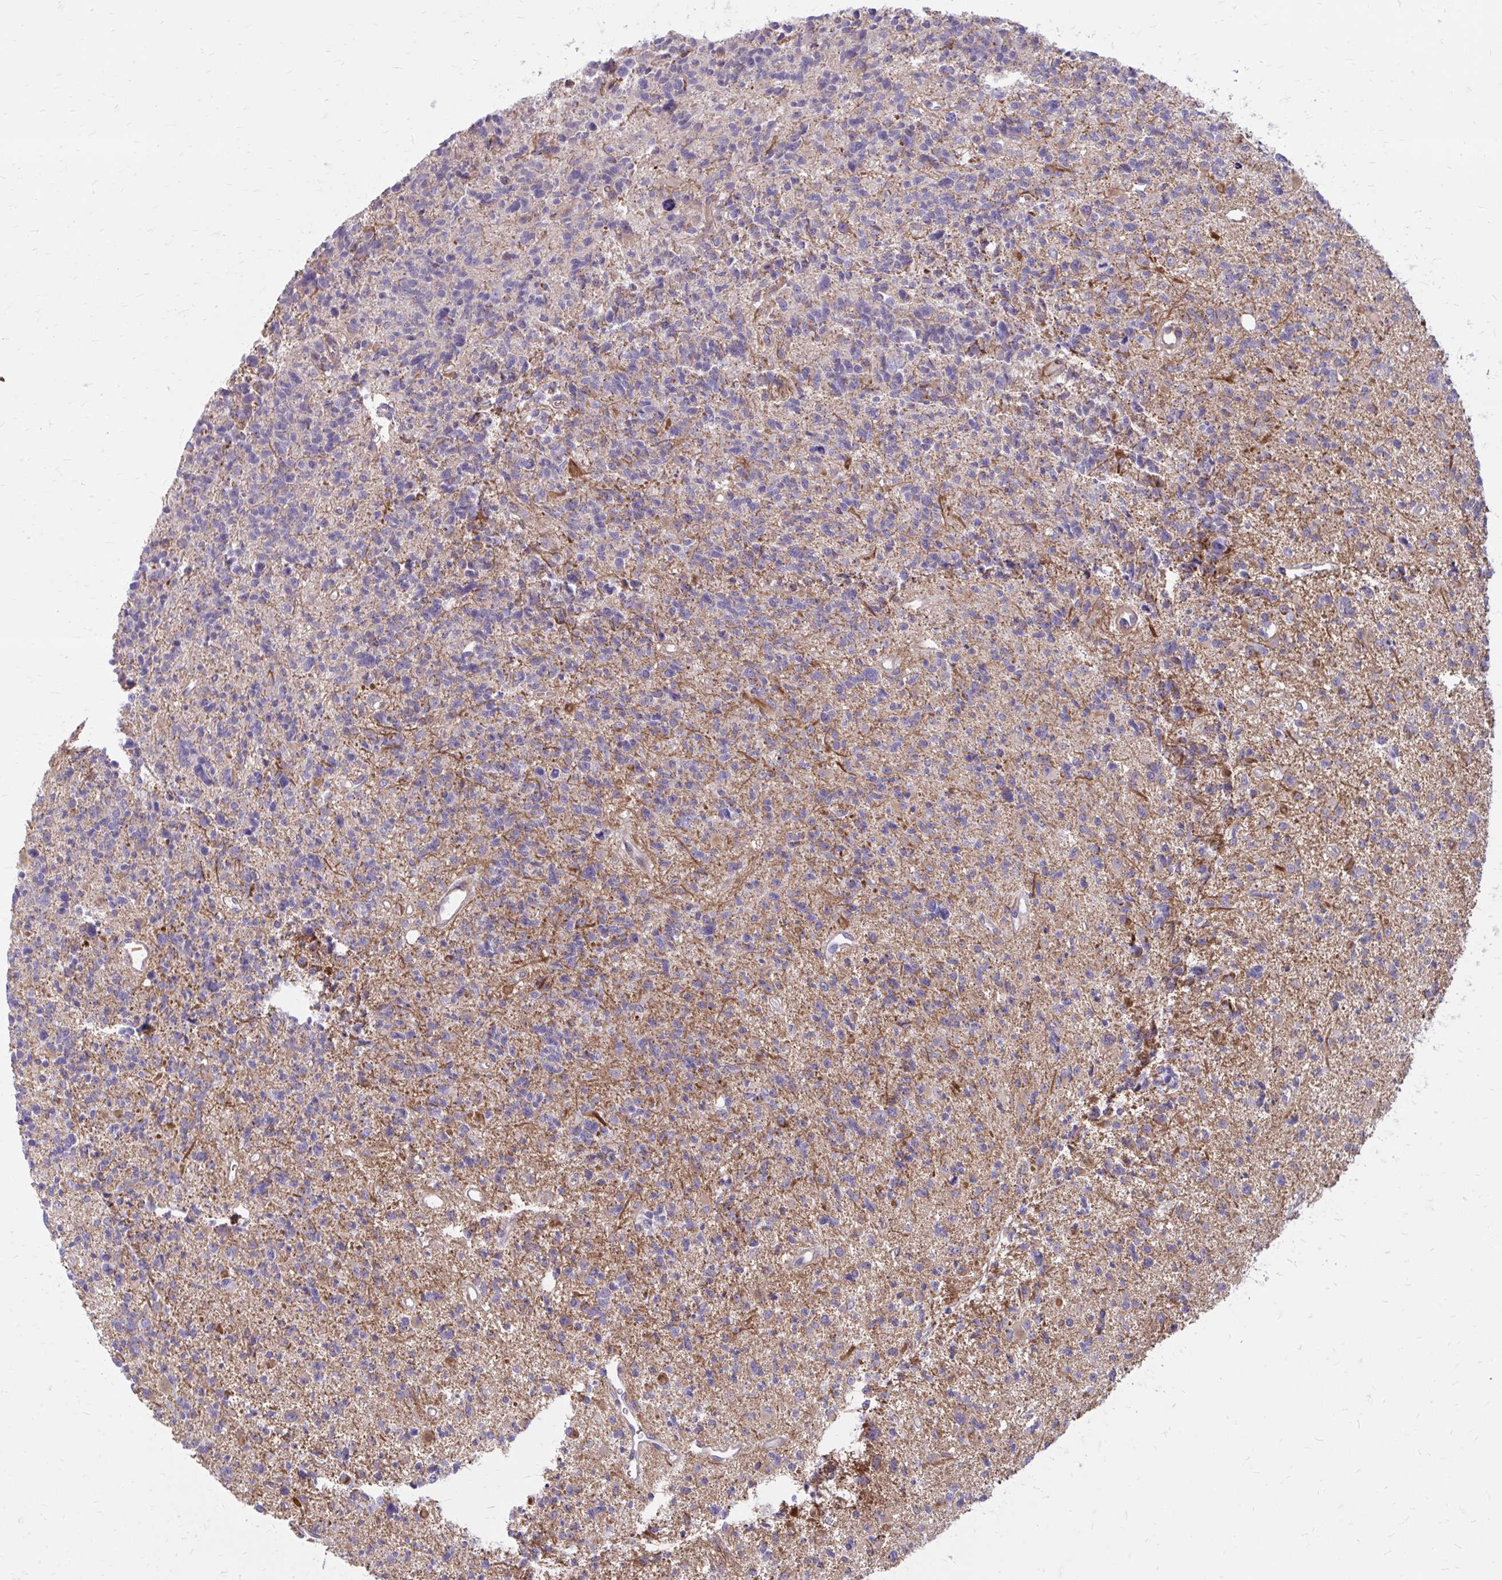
{"staining": {"intensity": "negative", "quantity": "none", "location": "none"}, "tissue": "glioma", "cell_type": "Tumor cells", "image_type": "cancer", "snomed": [{"axis": "morphology", "description": "Glioma, malignant, High grade"}, {"axis": "topography", "description": "Brain"}], "caption": "This is an immunohistochemistry (IHC) micrograph of human glioma. There is no positivity in tumor cells.", "gene": "FAP", "patient": {"sex": "male", "age": 29}}